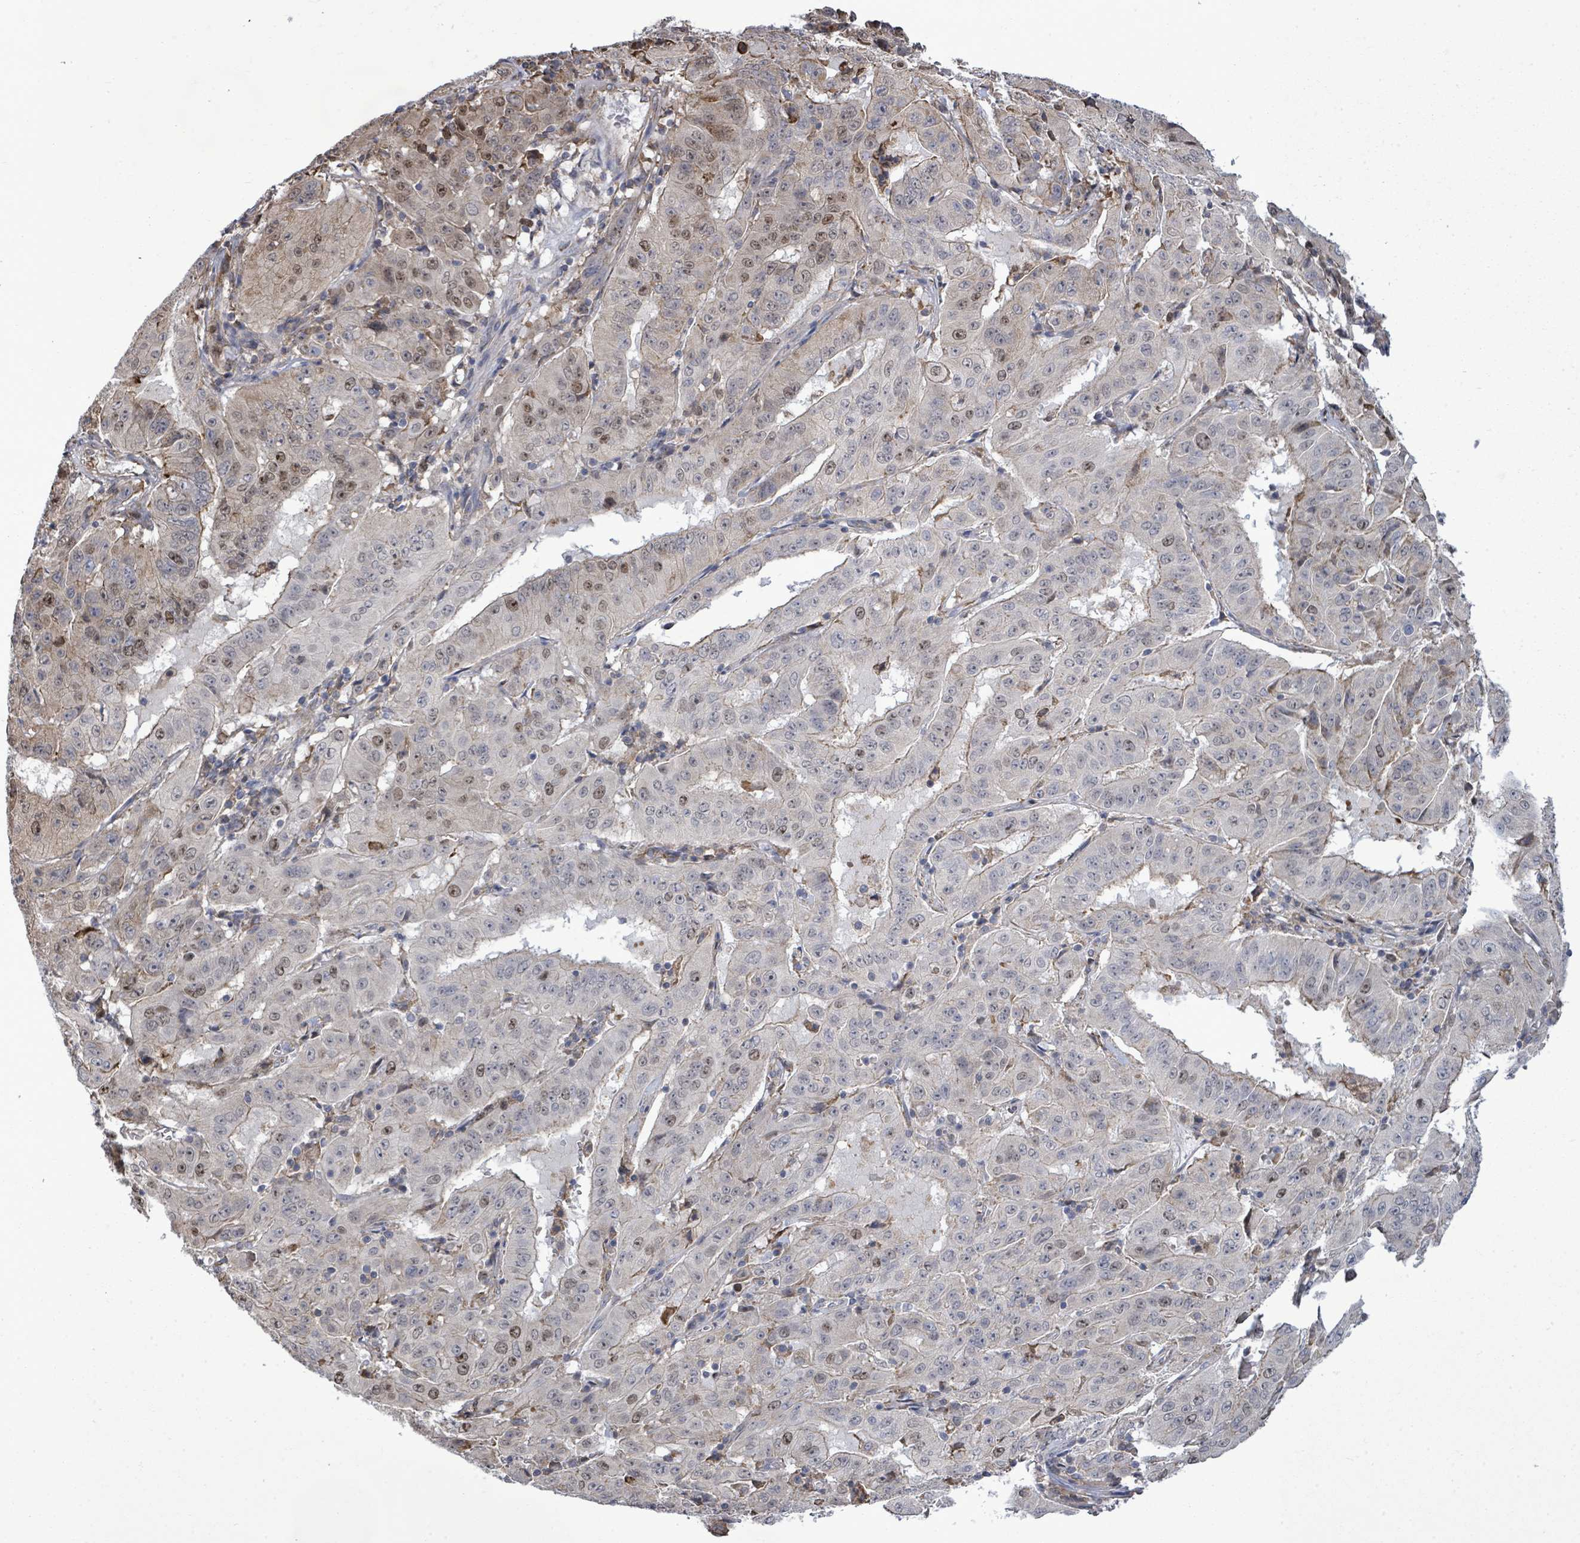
{"staining": {"intensity": "moderate", "quantity": "<25%", "location": "nuclear"}, "tissue": "pancreatic cancer", "cell_type": "Tumor cells", "image_type": "cancer", "snomed": [{"axis": "morphology", "description": "Adenocarcinoma, NOS"}, {"axis": "topography", "description": "Pancreas"}], "caption": "Adenocarcinoma (pancreatic) tissue reveals moderate nuclear staining in approximately <25% of tumor cells (Stains: DAB (3,3'-diaminobenzidine) in brown, nuclei in blue, Microscopy: brightfield microscopy at high magnification).", "gene": "PAPSS1", "patient": {"sex": "male", "age": 63}}